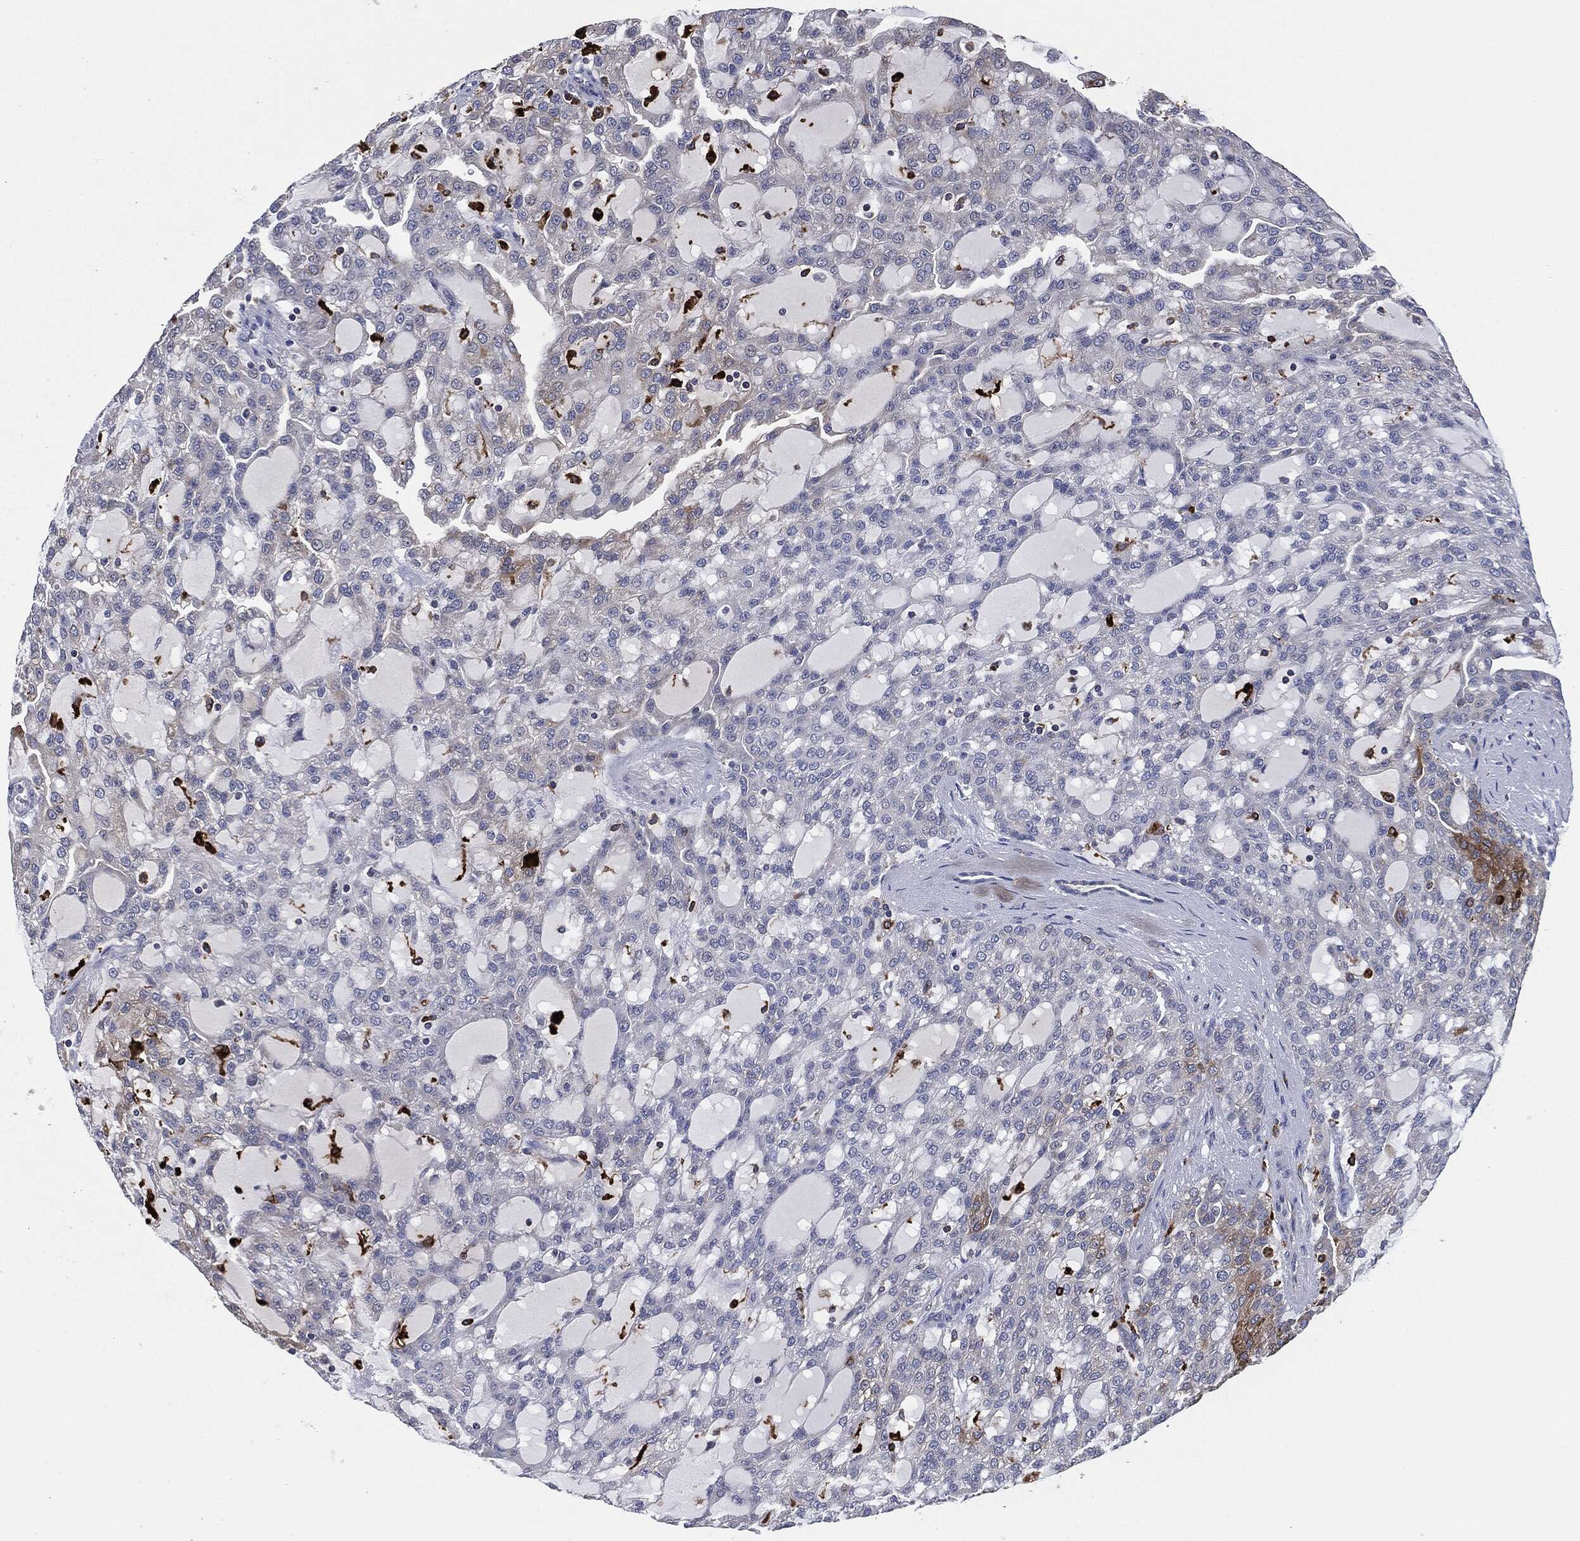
{"staining": {"intensity": "moderate", "quantity": "<25%", "location": "cytoplasmic/membranous"}, "tissue": "renal cancer", "cell_type": "Tumor cells", "image_type": "cancer", "snomed": [{"axis": "morphology", "description": "Adenocarcinoma, NOS"}, {"axis": "topography", "description": "Kidney"}], "caption": "Renal adenocarcinoma tissue reveals moderate cytoplasmic/membranous staining in about <25% of tumor cells (Brightfield microscopy of DAB IHC at high magnification).", "gene": "TMEM11", "patient": {"sex": "male", "age": 63}}